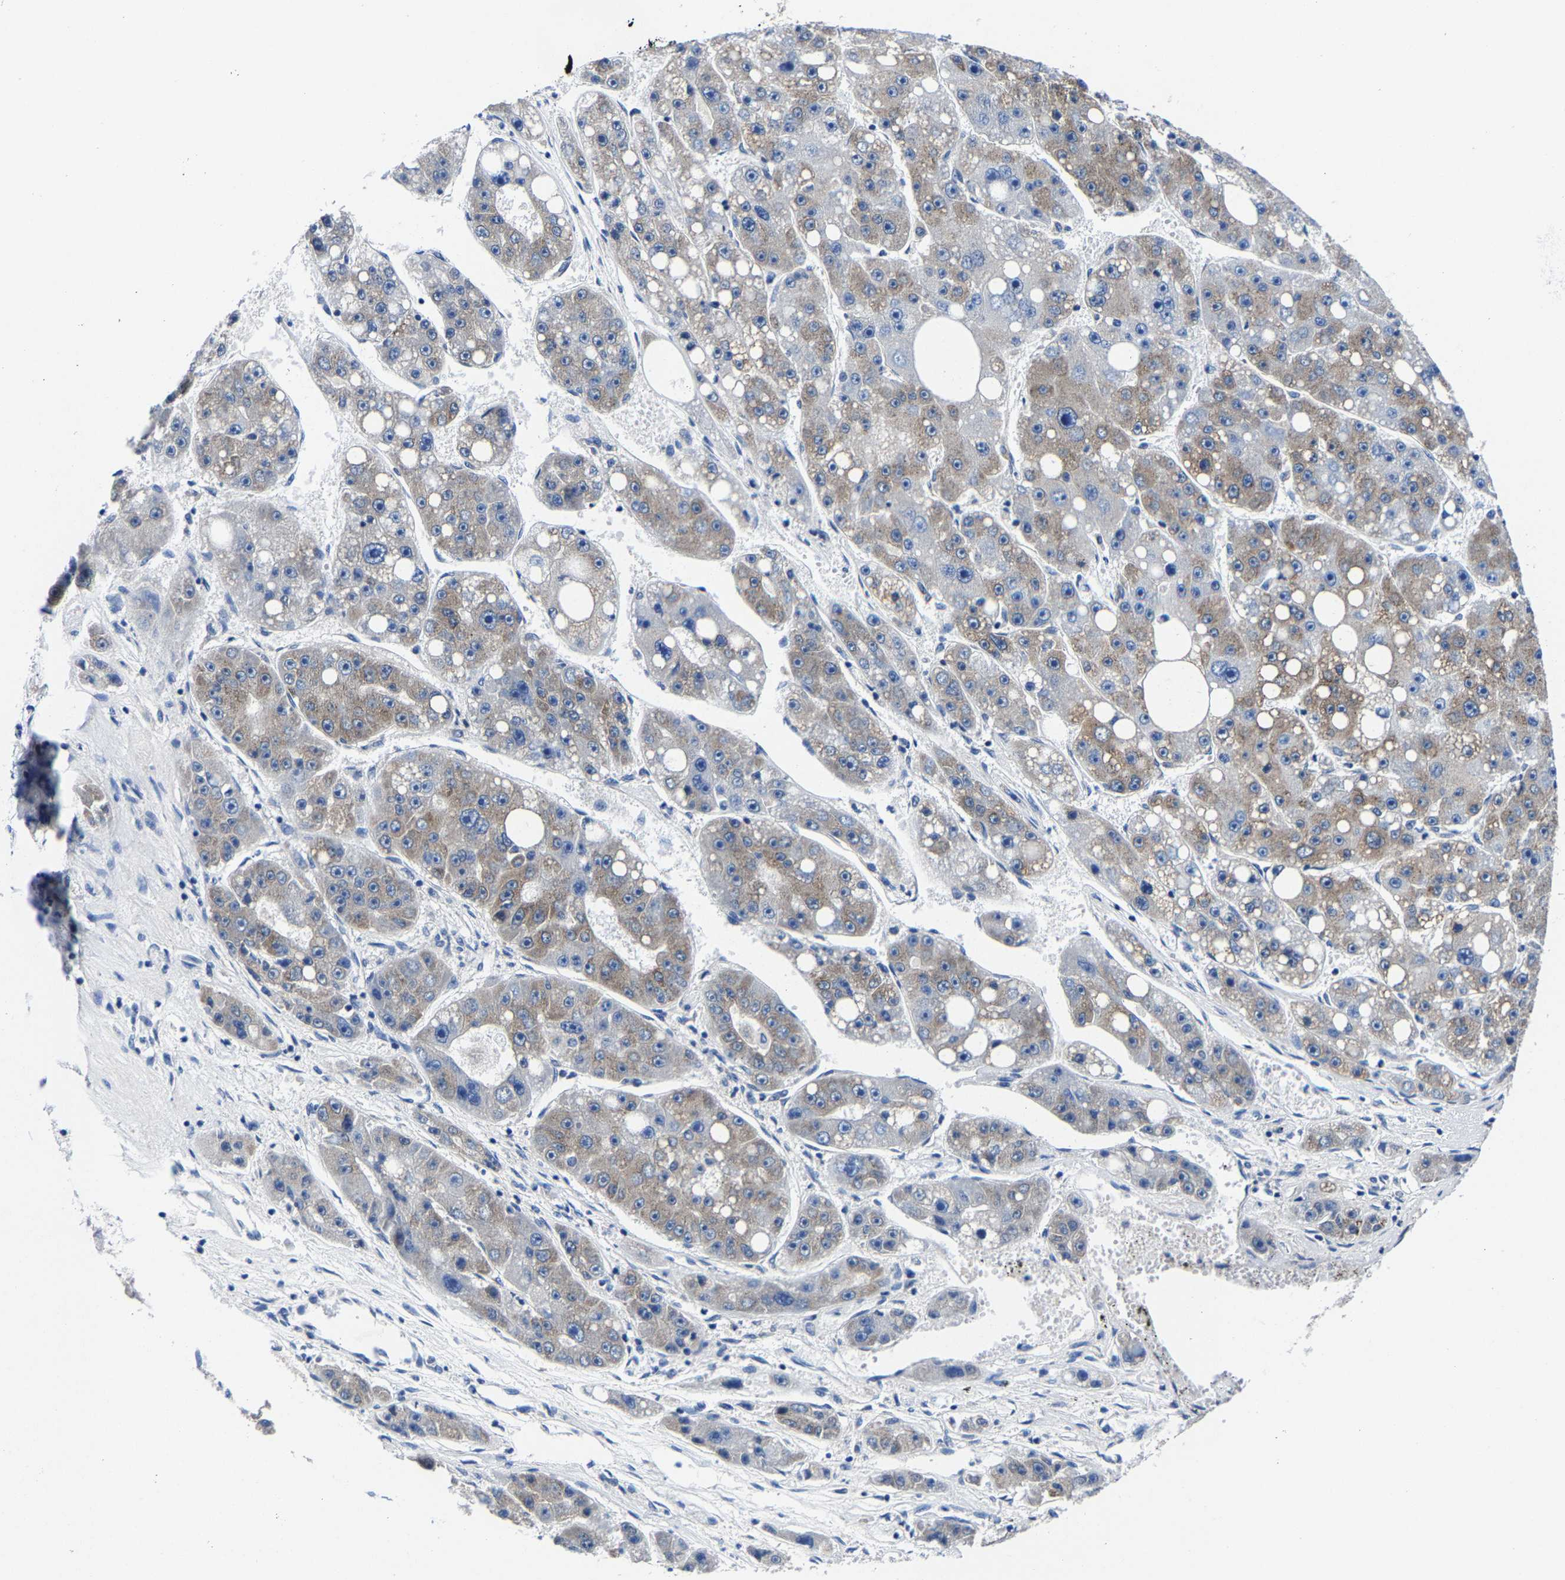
{"staining": {"intensity": "weak", "quantity": "25%-75%", "location": "cytoplasmic/membranous"}, "tissue": "liver cancer", "cell_type": "Tumor cells", "image_type": "cancer", "snomed": [{"axis": "morphology", "description": "Carcinoma, Hepatocellular, NOS"}, {"axis": "topography", "description": "Liver"}], "caption": "Hepatocellular carcinoma (liver) stained for a protein (brown) demonstrates weak cytoplasmic/membranous positive staining in approximately 25%-75% of tumor cells.", "gene": "EBAG9", "patient": {"sex": "female", "age": 61}}